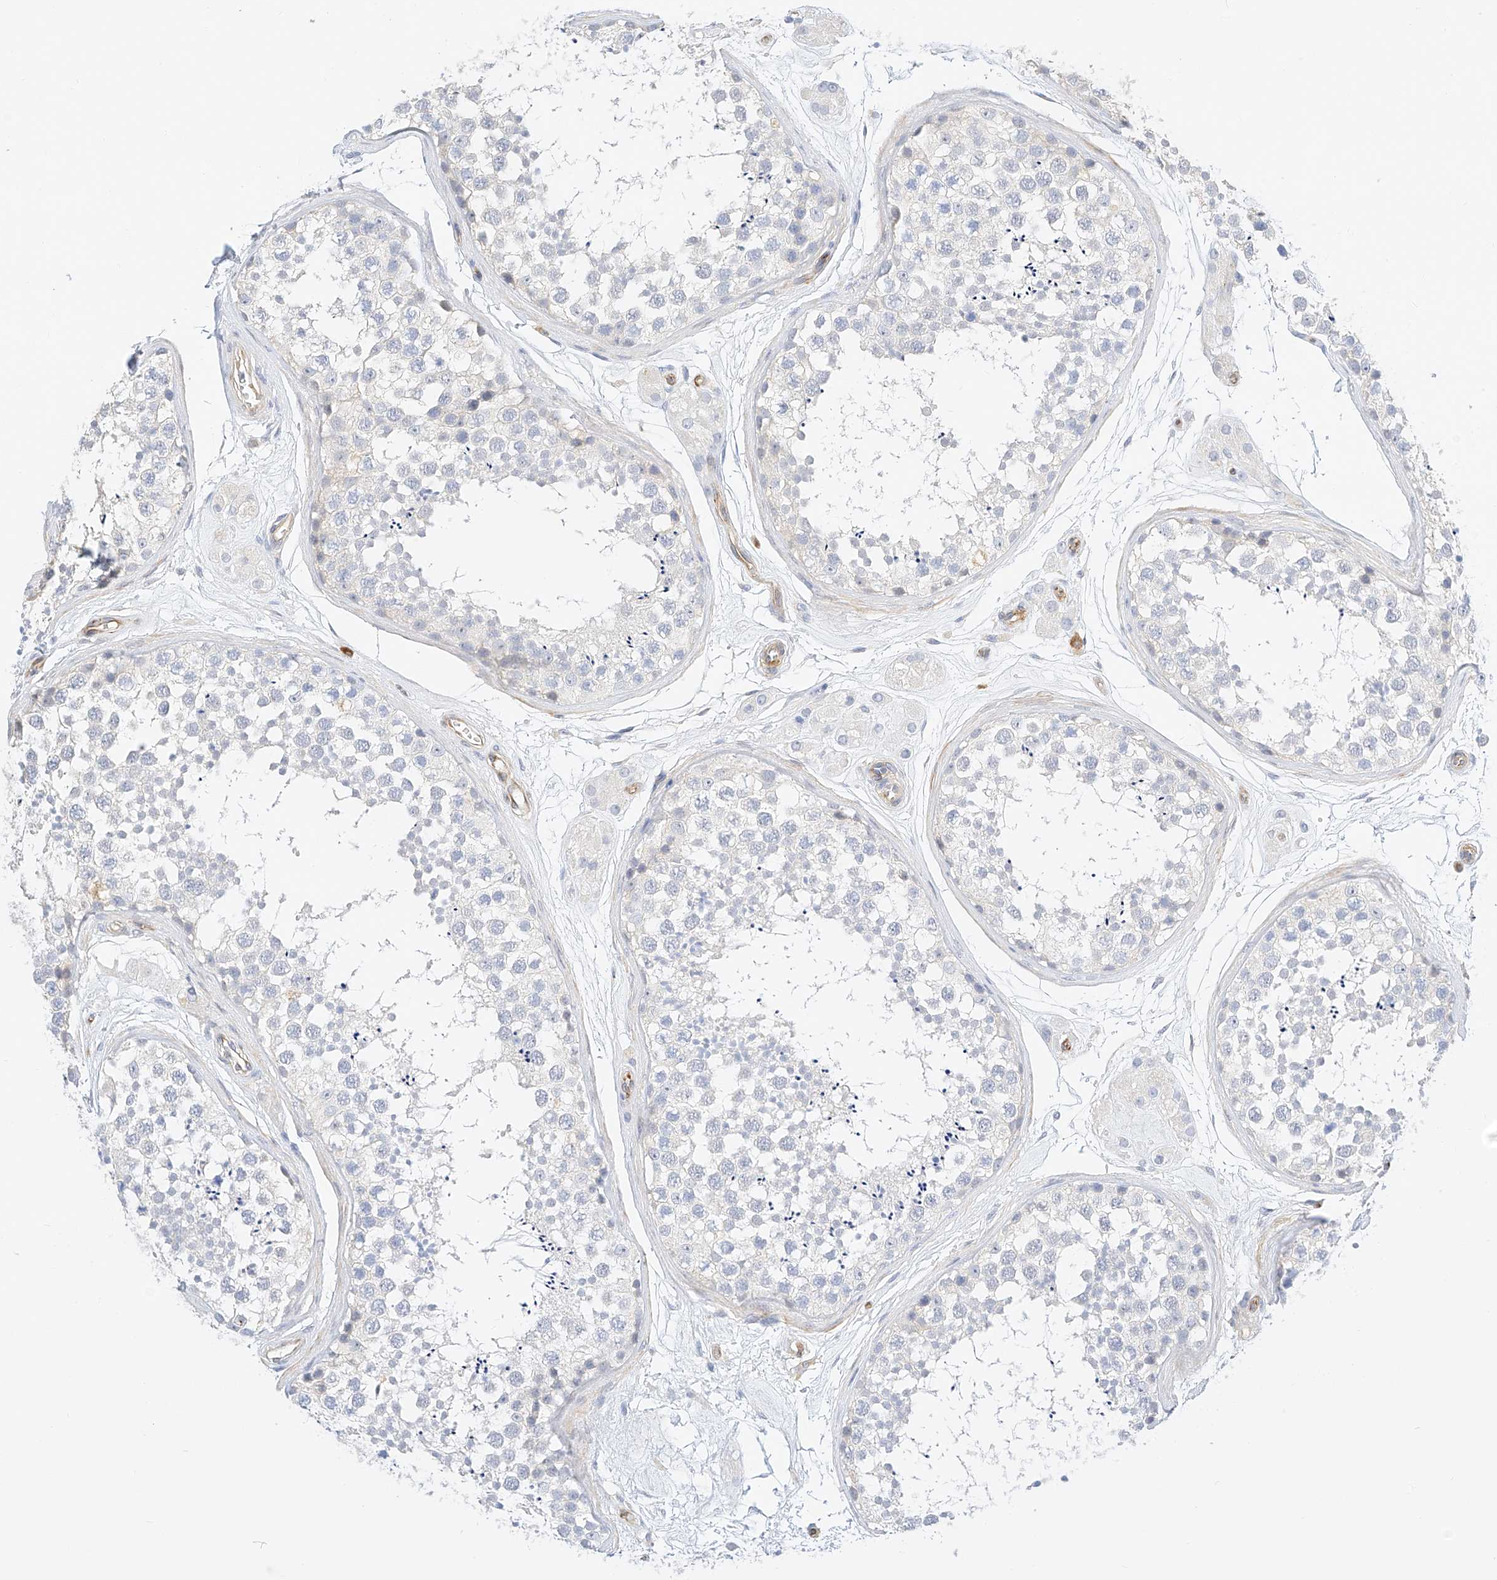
{"staining": {"intensity": "negative", "quantity": "none", "location": "none"}, "tissue": "testis", "cell_type": "Cells in seminiferous ducts", "image_type": "normal", "snomed": [{"axis": "morphology", "description": "Normal tissue, NOS"}, {"axis": "topography", "description": "Testis"}], "caption": "A micrograph of testis stained for a protein displays no brown staining in cells in seminiferous ducts. The staining was performed using DAB to visualize the protein expression in brown, while the nuclei were stained in blue with hematoxylin (Magnification: 20x).", "gene": "CDCP2", "patient": {"sex": "male", "age": 56}}